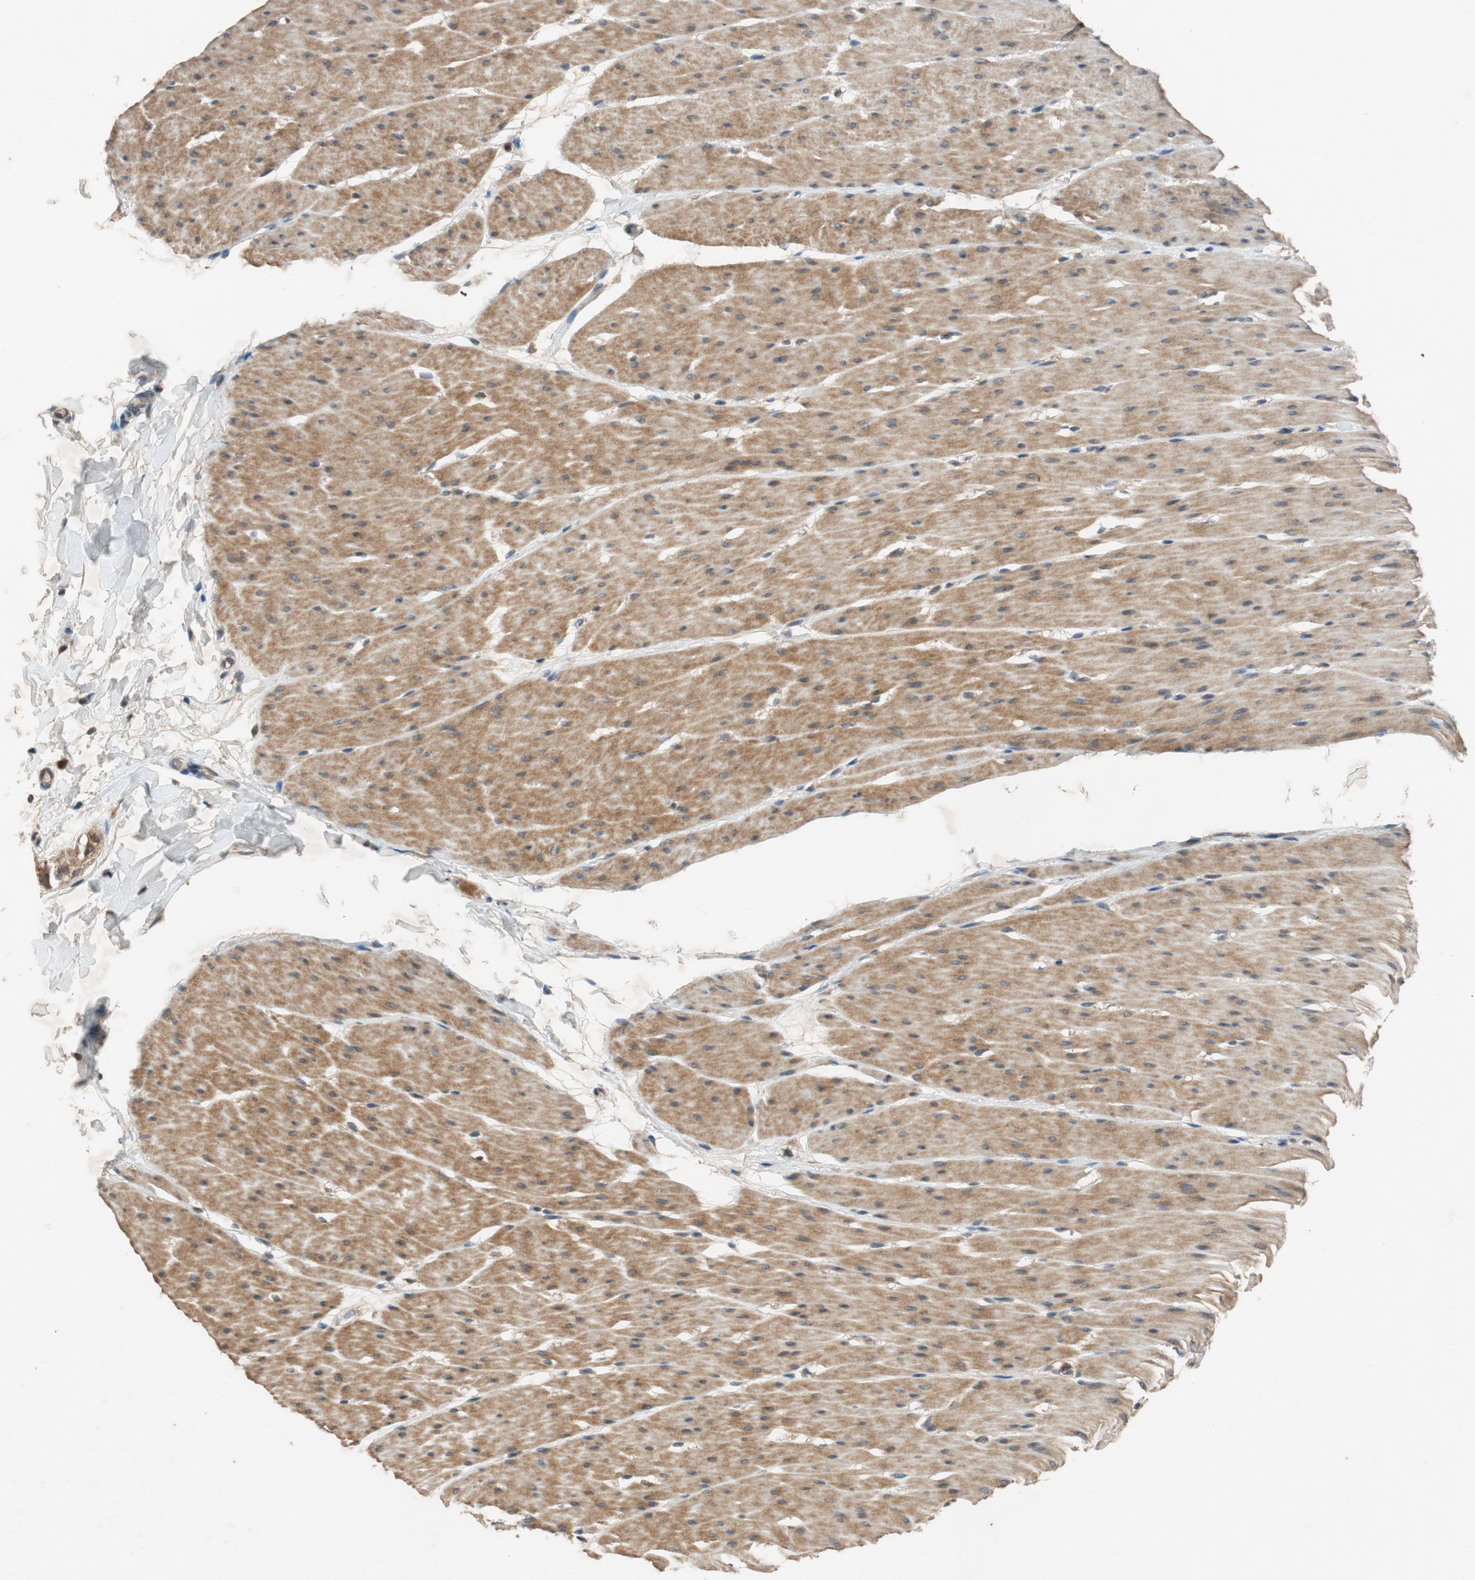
{"staining": {"intensity": "moderate", "quantity": ">75%", "location": "cytoplasmic/membranous"}, "tissue": "smooth muscle", "cell_type": "Smooth muscle cells", "image_type": "normal", "snomed": [{"axis": "morphology", "description": "Normal tissue, NOS"}, {"axis": "topography", "description": "Smooth muscle"}, {"axis": "topography", "description": "Colon"}], "caption": "Immunohistochemistry (IHC) micrograph of normal smooth muscle: smooth muscle stained using immunohistochemistry demonstrates medium levels of moderate protein expression localized specifically in the cytoplasmic/membranous of smooth muscle cells, appearing as a cytoplasmic/membranous brown color.", "gene": "ATP2C1", "patient": {"sex": "male", "age": 67}}